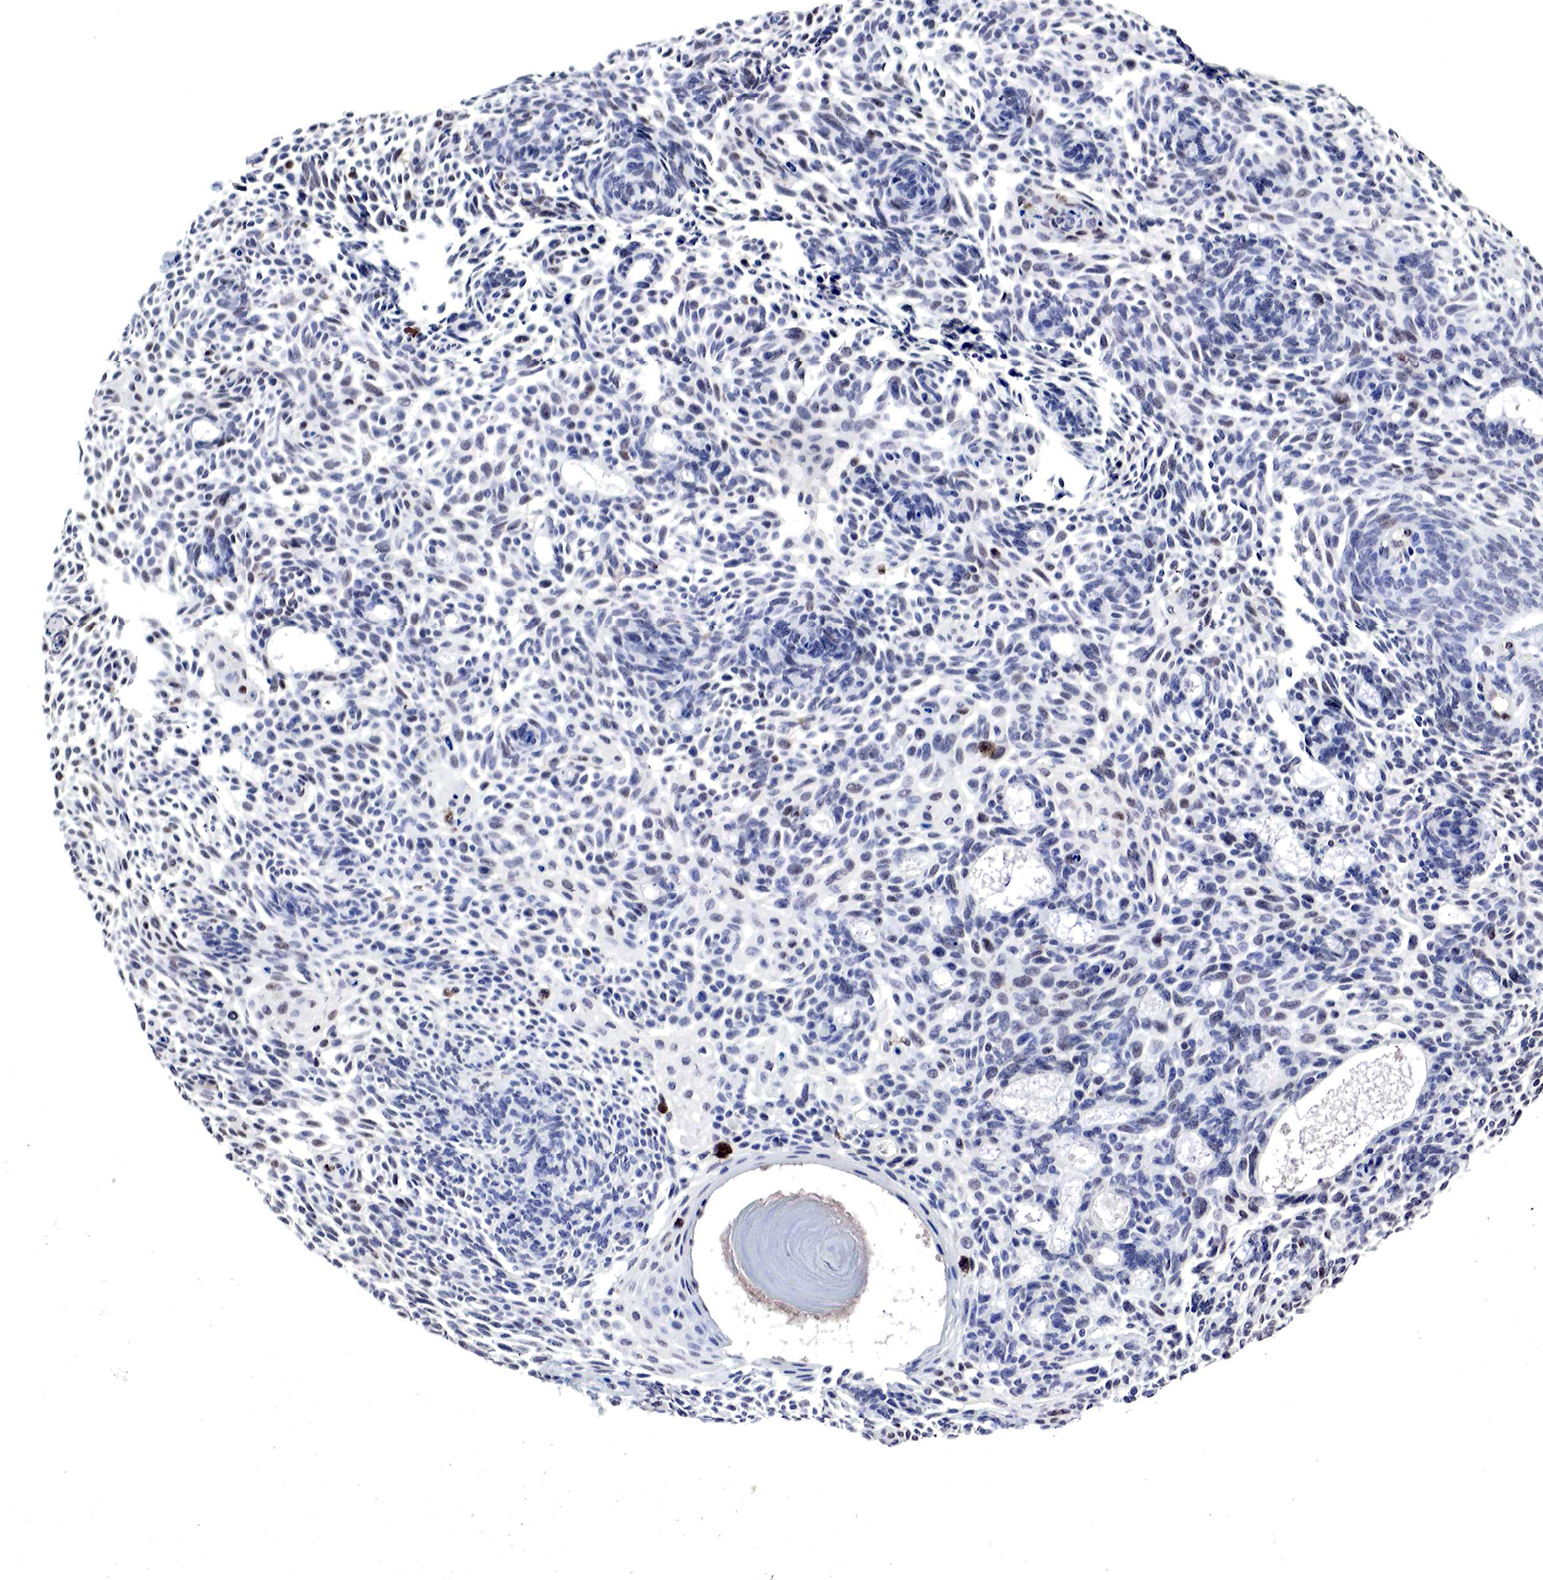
{"staining": {"intensity": "negative", "quantity": "none", "location": "none"}, "tissue": "skin cancer", "cell_type": "Tumor cells", "image_type": "cancer", "snomed": [{"axis": "morphology", "description": "Basal cell carcinoma"}, {"axis": "topography", "description": "Skin"}], "caption": "Immunohistochemistry (IHC) image of neoplastic tissue: human skin basal cell carcinoma stained with DAB (3,3'-diaminobenzidine) reveals no significant protein expression in tumor cells.", "gene": "DACH2", "patient": {"sex": "male", "age": 58}}